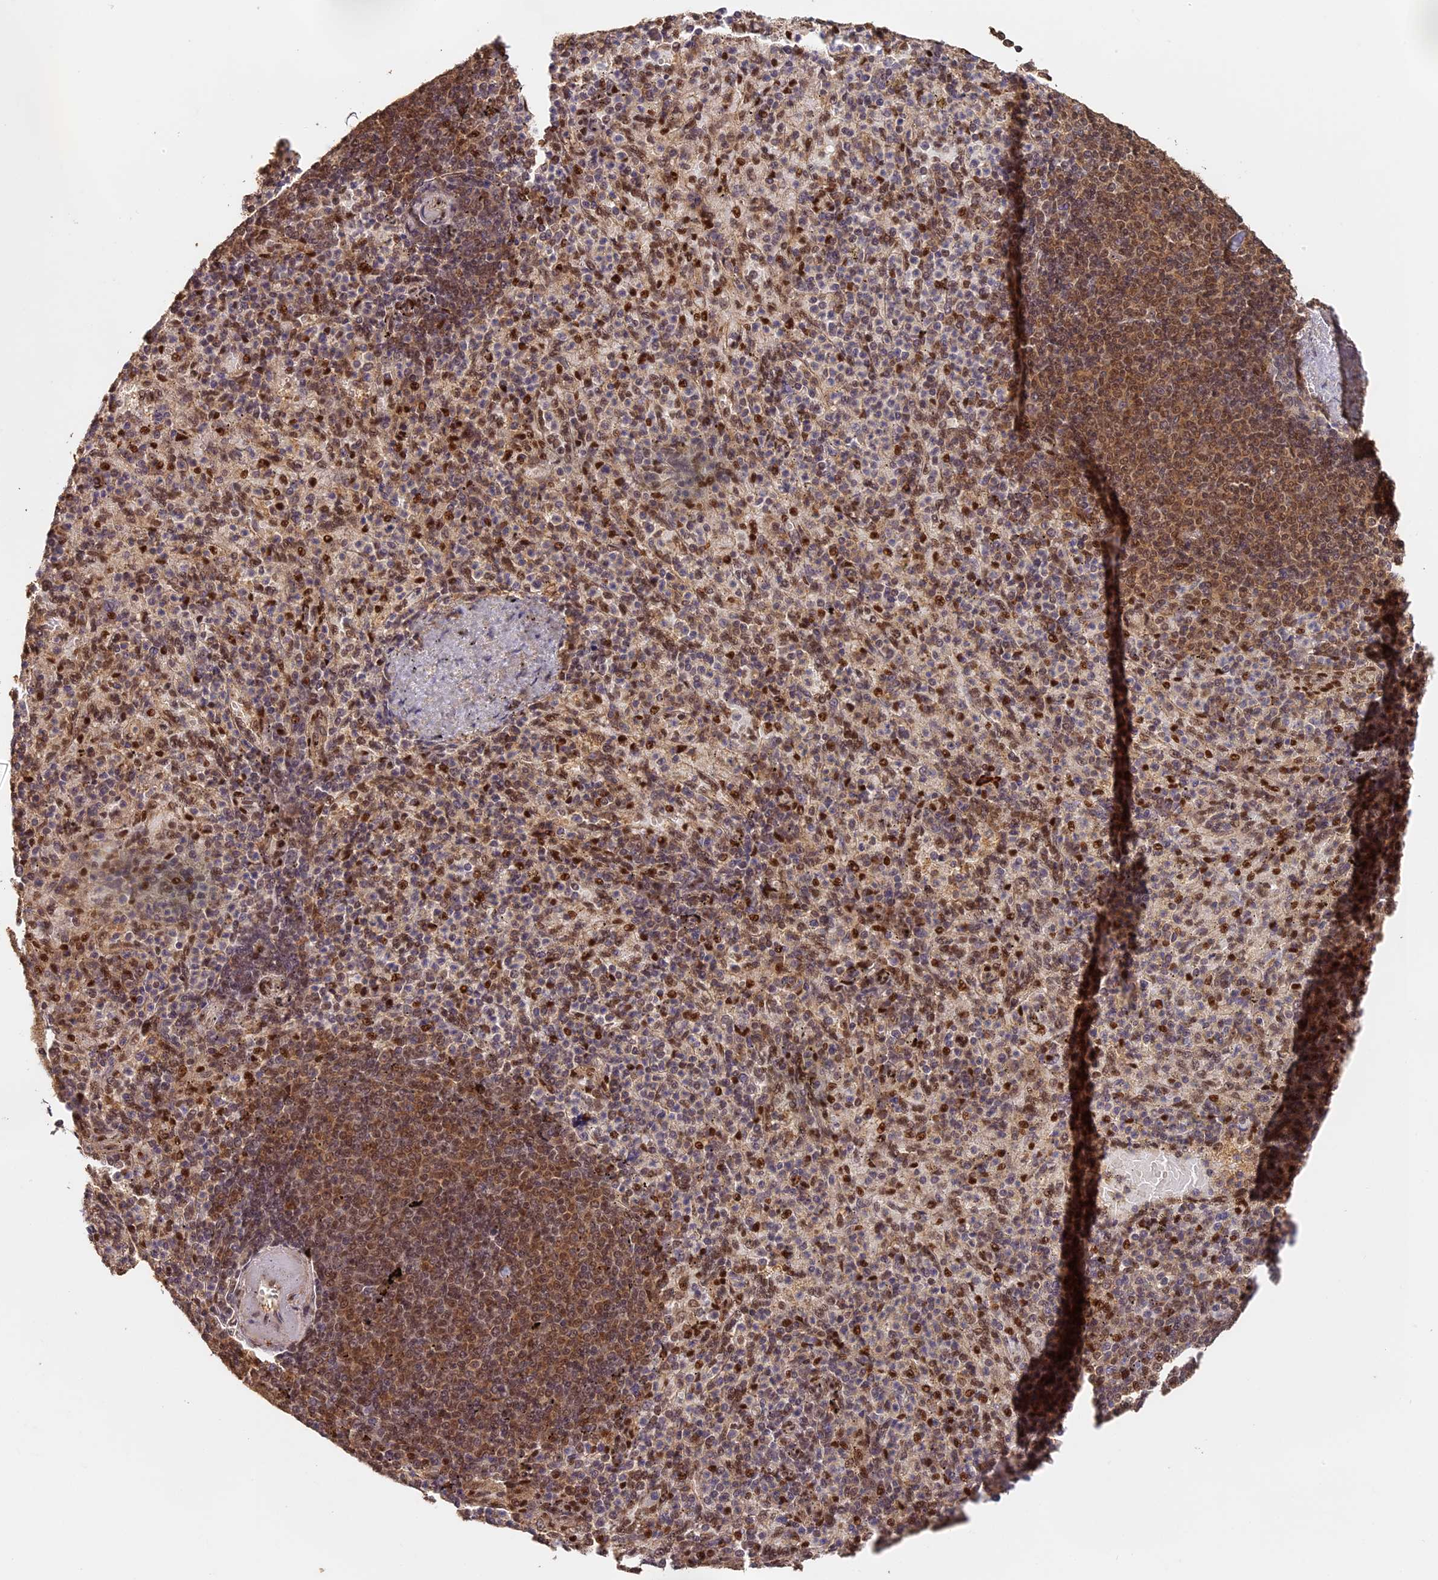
{"staining": {"intensity": "strong", "quantity": "25%-75%", "location": "cytoplasmic/membranous"}, "tissue": "spleen", "cell_type": "Cells in red pulp", "image_type": "normal", "snomed": [{"axis": "morphology", "description": "Normal tissue, NOS"}, {"axis": "topography", "description": "Spleen"}], "caption": "A brown stain labels strong cytoplasmic/membranous expression of a protein in cells in red pulp of unremarkable human spleen.", "gene": "MYBL2", "patient": {"sex": "female", "age": 74}}